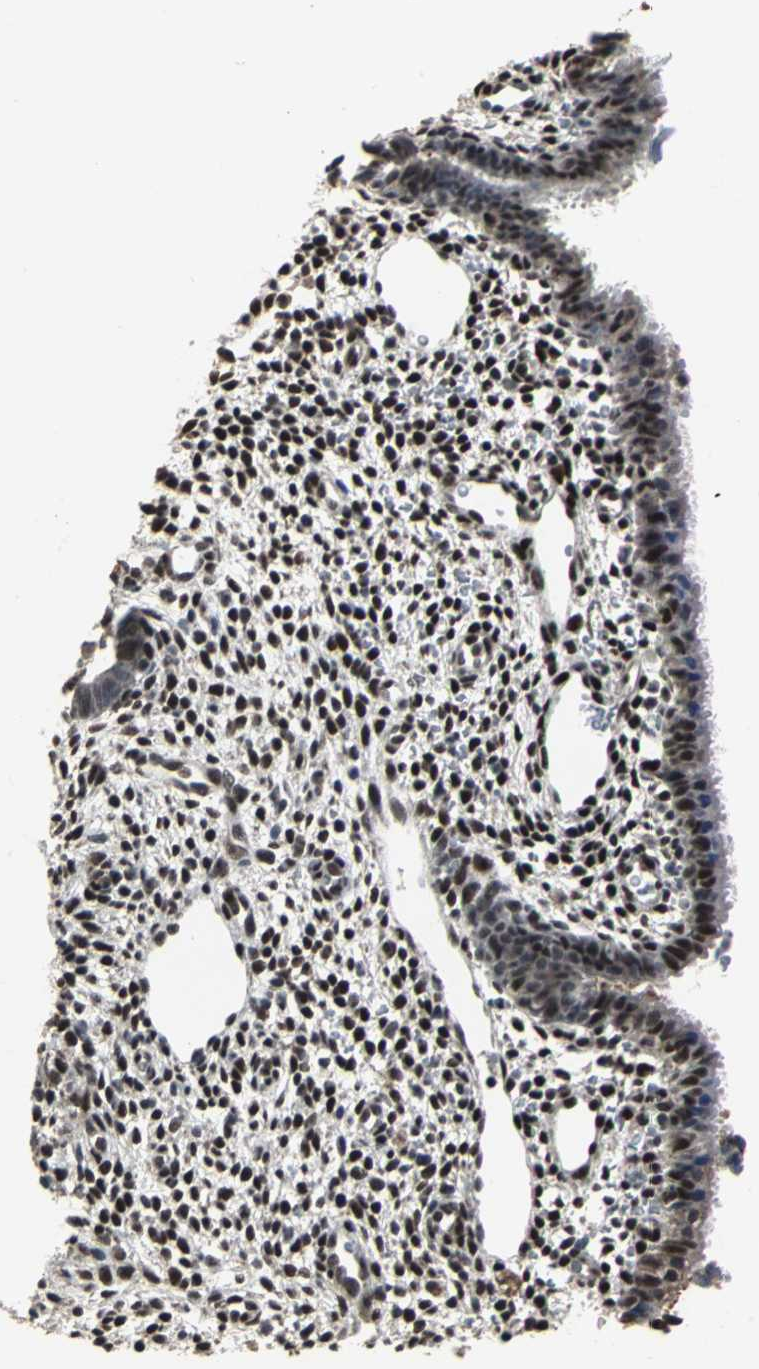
{"staining": {"intensity": "strong", "quantity": ">75%", "location": "nuclear"}, "tissue": "endometrium", "cell_type": "Cells in endometrial stroma", "image_type": "normal", "snomed": [{"axis": "morphology", "description": "Normal tissue, NOS"}, {"axis": "topography", "description": "Endometrium"}], "caption": "Immunohistochemistry (IHC) histopathology image of unremarkable human endometrium stained for a protein (brown), which demonstrates high levels of strong nuclear staining in approximately >75% of cells in endometrial stroma.", "gene": "SRF", "patient": {"sex": "female", "age": 27}}